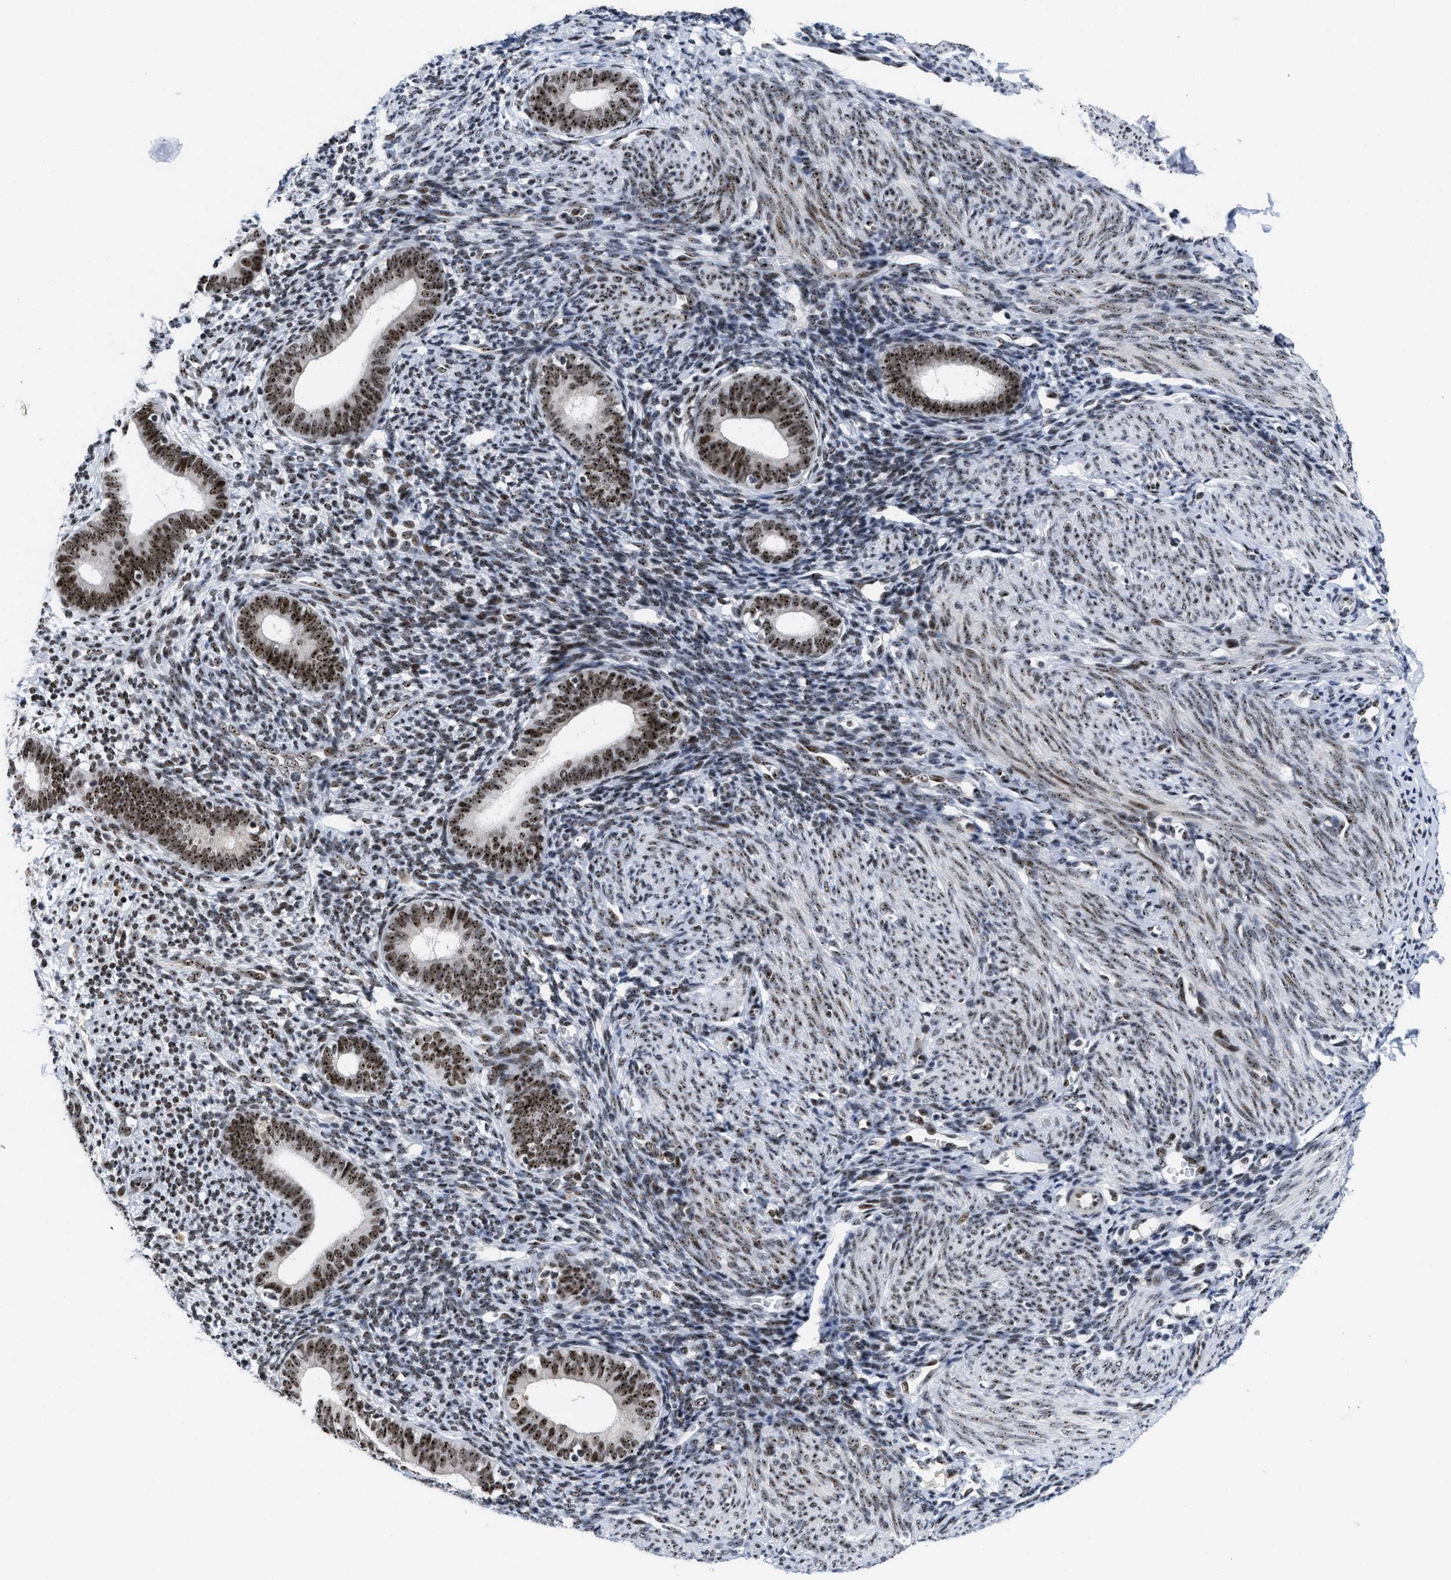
{"staining": {"intensity": "moderate", "quantity": "<25%", "location": "nuclear"}, "tissue": "endometrium", "cell_type": "Cells in endometrial stroma", "image_type": "normal", "snomed": [{"axis": "morphology", "description": "Normal tissue, NOS"}, {"axis": "morphology", "description": "Adenocarcinoma, NOS"}, {"axis": "topography", "description": "Endometrium"}], "caption": "Moderate nuclear protein expression is appreciated in approximately <25% of cells in endometrial stroma in endometrium.", "gene": "NOP58", "patient": {"sex": "female", "age": 57}}